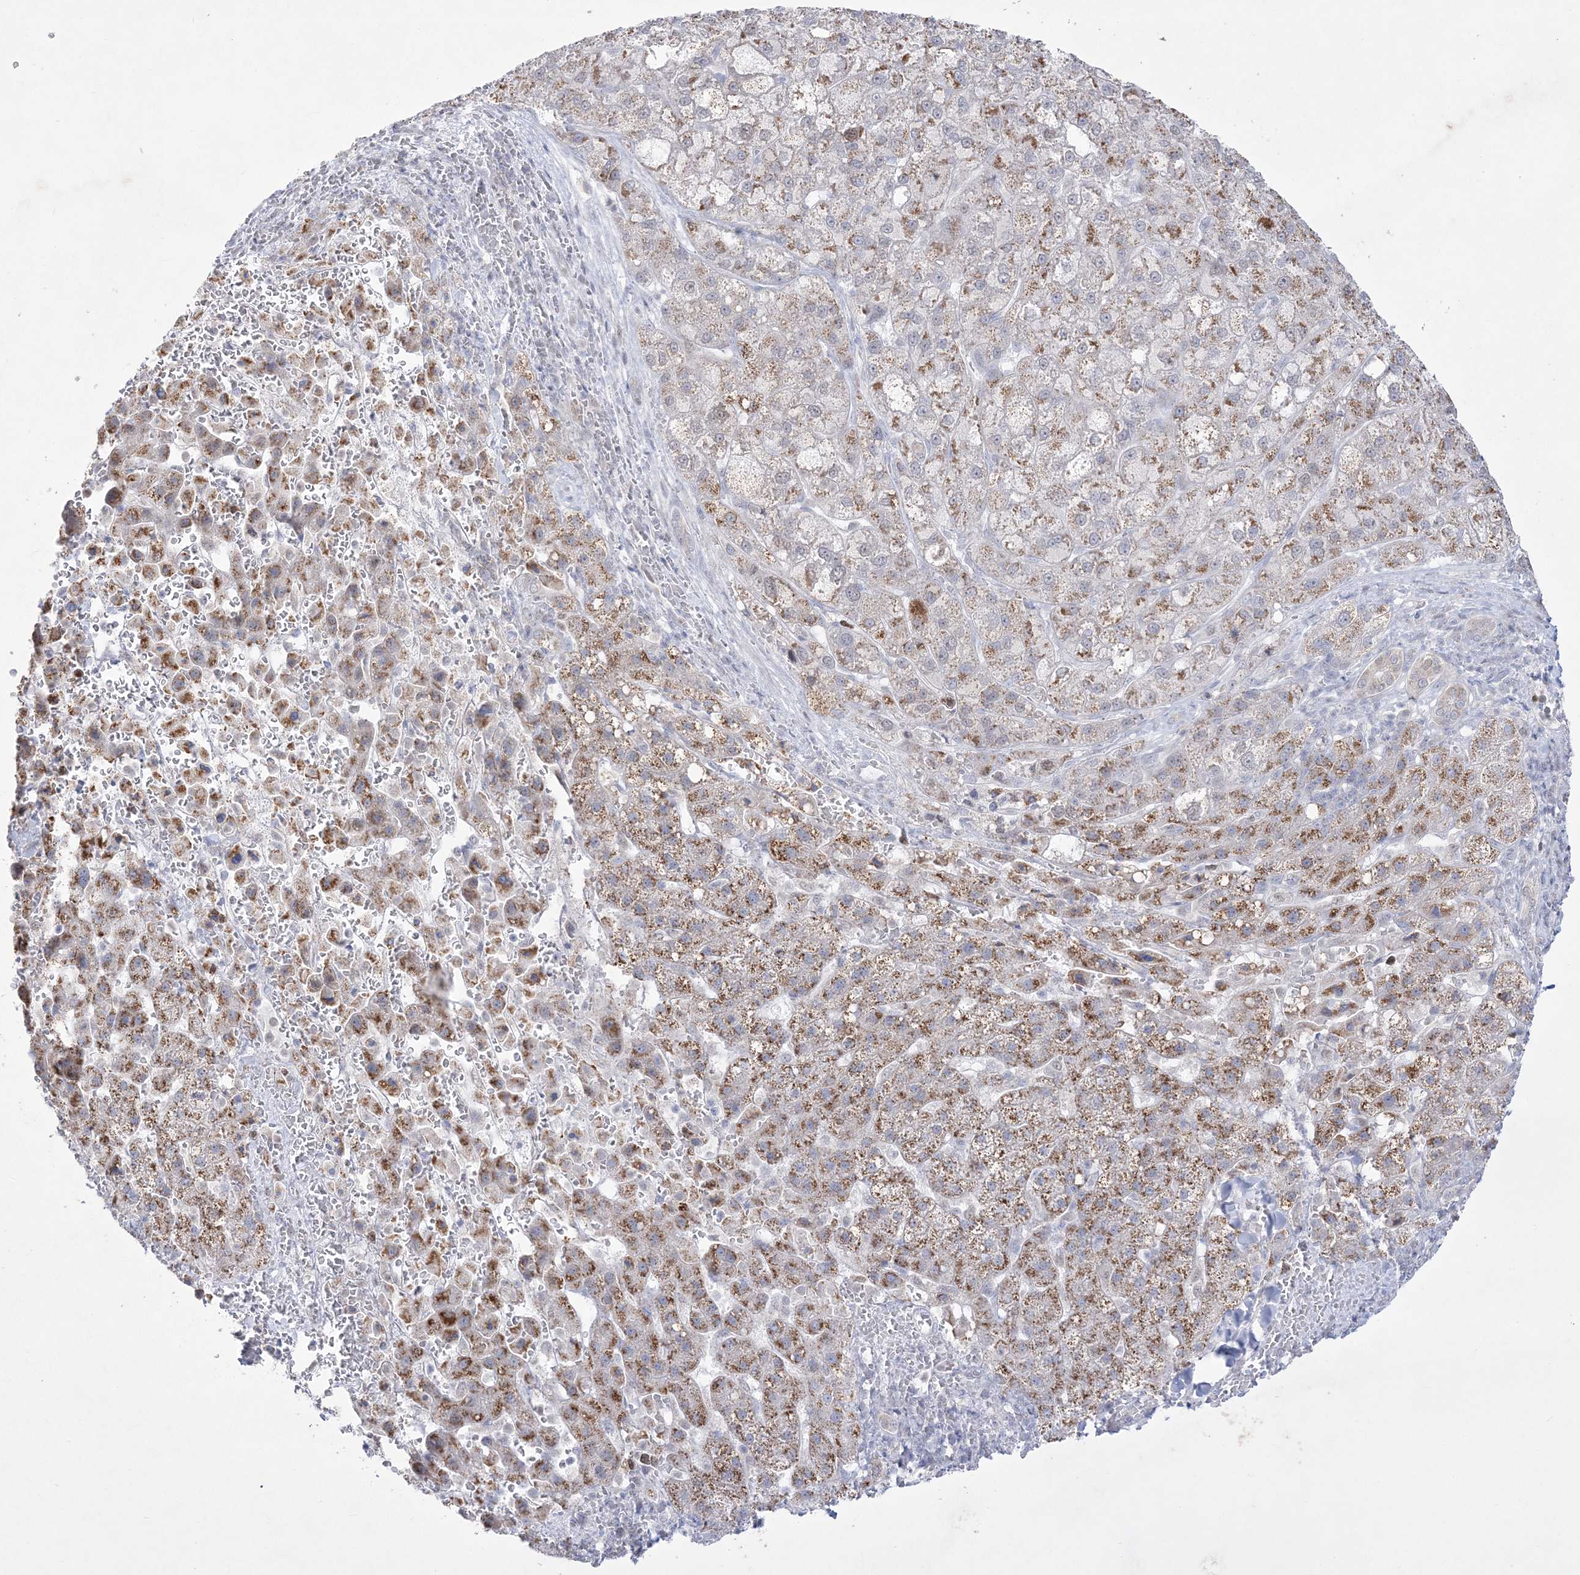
{"staining": {"intensity": "moderate", "quantity": ">75%", "location": "cytoplasmic/membranous"}, "tissue": "liver cancer", "cell_type": "Tumor cells", "image_type": "cancer", "snomed": [{"axis": "morphology", "description": "Carcinoma, Hepatocellular, NOS"}, {"axis": "topography", "description": "Liver"}], "caption": "The immunohistochemical stain shows moderate cytoplasmic/membranous expression in tumor cells of liver cancer (hepatocellular carcinoma) tissue.", "gene": "WDR27", "patient": {"sex": "male", "age": 57}}